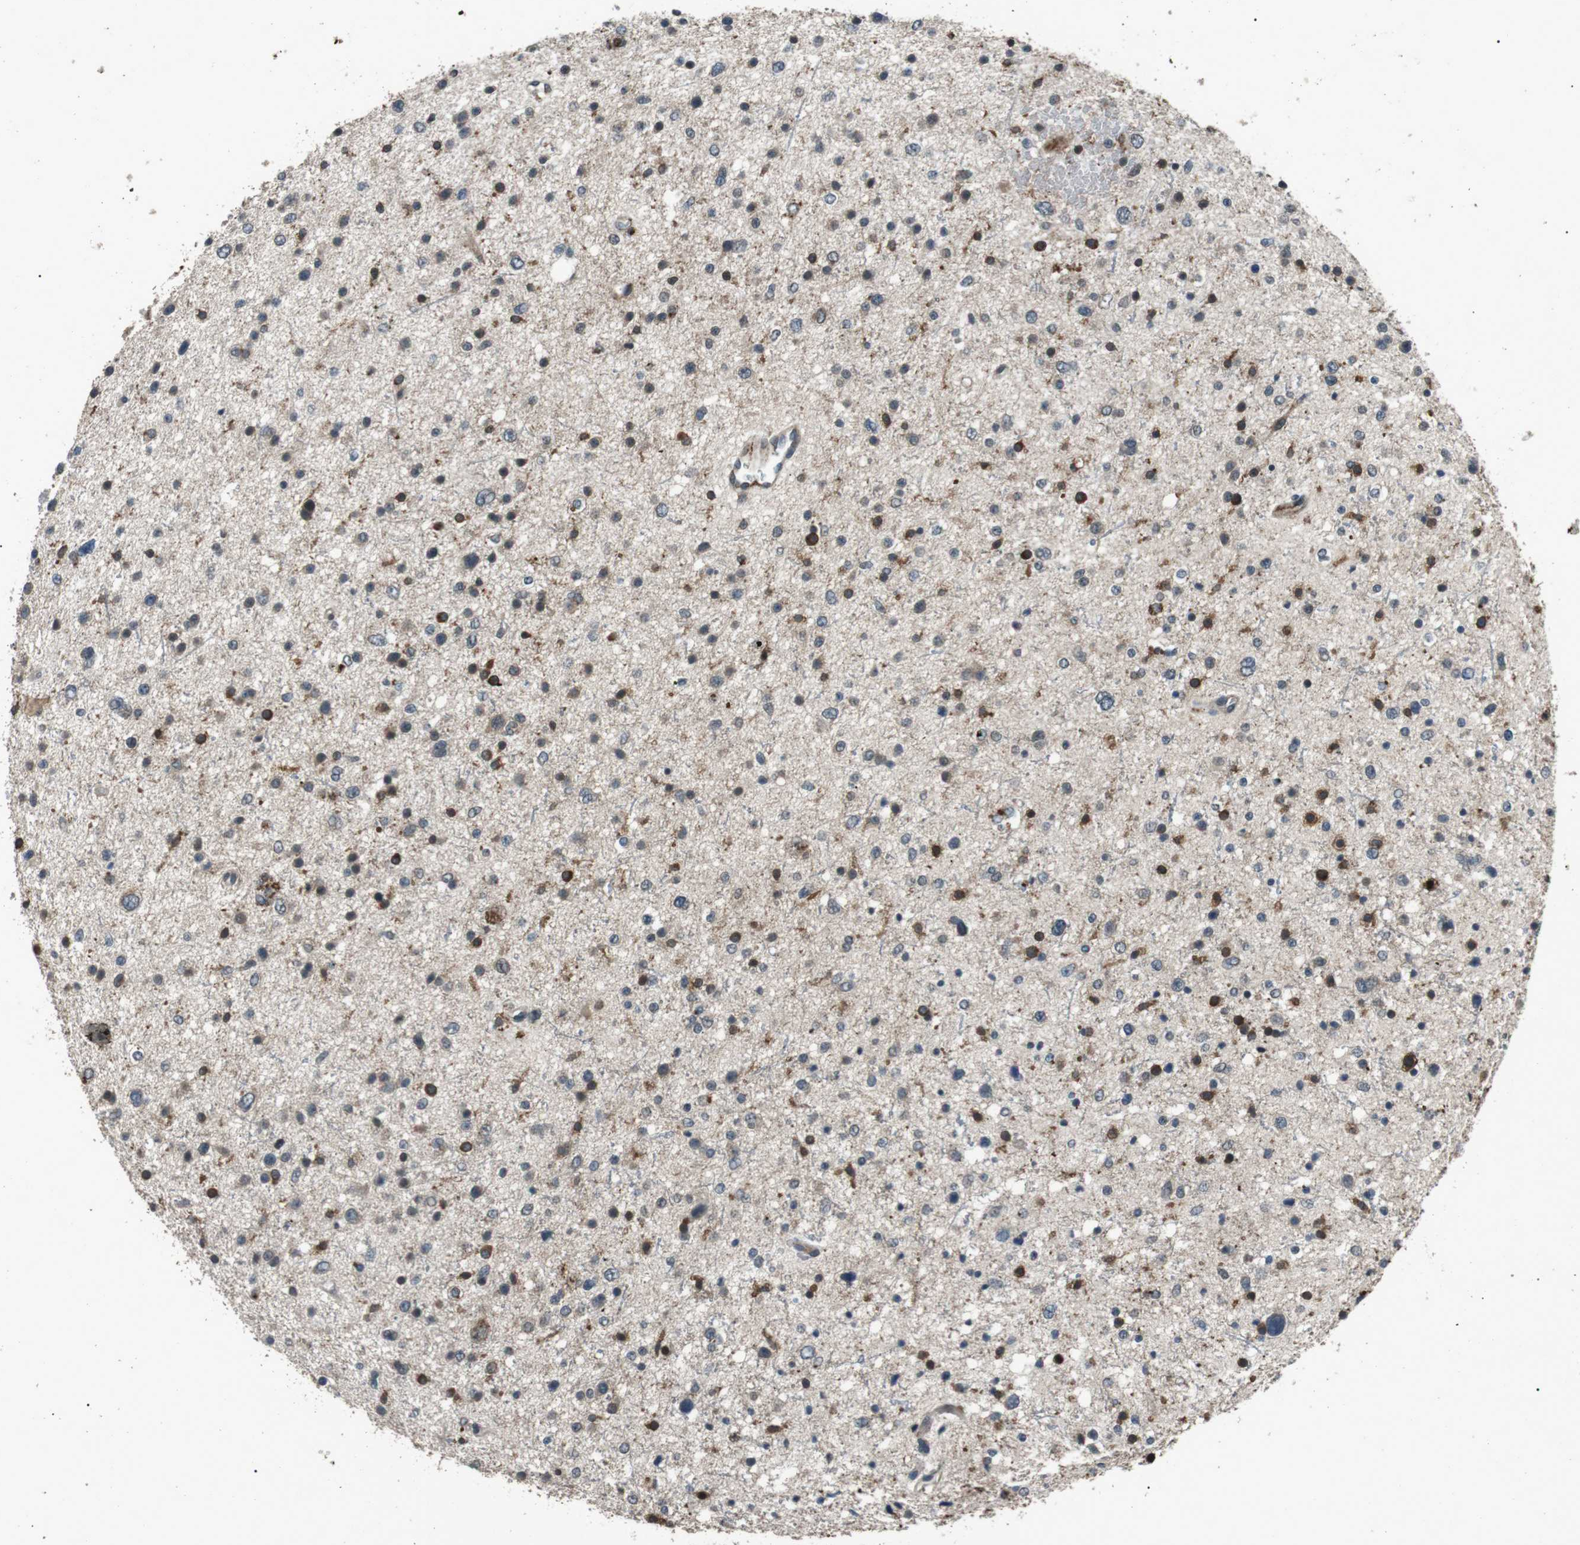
{"staining": {"intensity": "strong", "quantity": "<25%", "location": "cytoplasmic/membranous"}, "tissue": "glioma", "cell_type": "Tumor cells", "image_type": "cancer", "snomed": [{"axis": "morphology", "description": "Glioma, malignant, Low grade"}, {"axis": "topography", "description": "Brain"}], "caption": "Strong cytoplasmic/membranous expression for a protein is present in approximately <25% of tumor cells of glioma using immunohistochemistry (IHC).", "gene": "NEK7", "patient": {"sex": "female", "age": 37}}